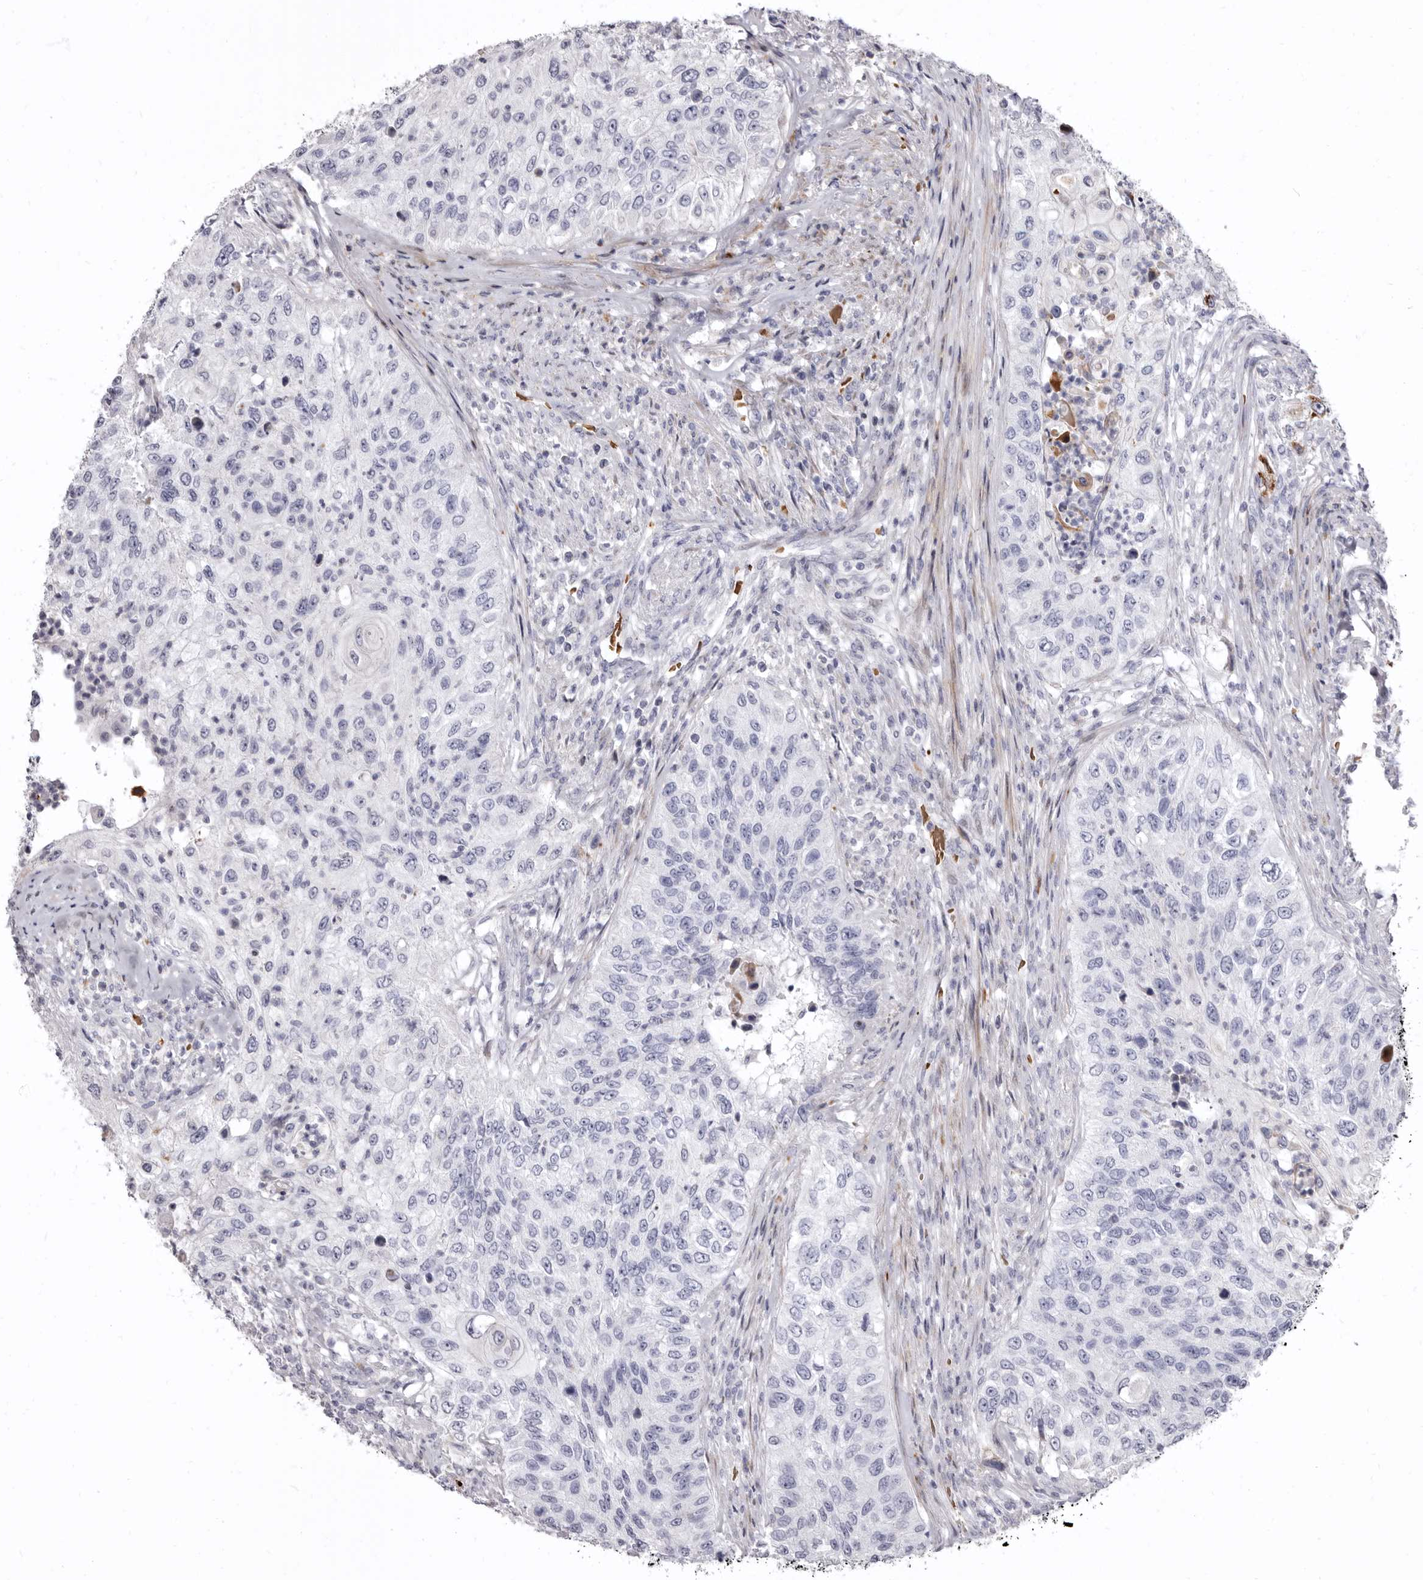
{"staining": {"intensity": "negative", "quantity": "none", "location": "none"}, "tissue": "urothelial cancer", "cell_type": "Tumor cells", "image_type": "cancer", "snomed": [{"axis": "morphology", "description": "Urothelial carcinoma, High grade"}, {"axis": "topography", "description": "Urinary bladder"}], "caption": "An IHC image of high-grade urothelial carcinoma is shown. There is no staining in tumor cells of high-grade urothelial carcinoma.", "gene": "AIDA", "patient": {"sex": "female", "age": 60}}